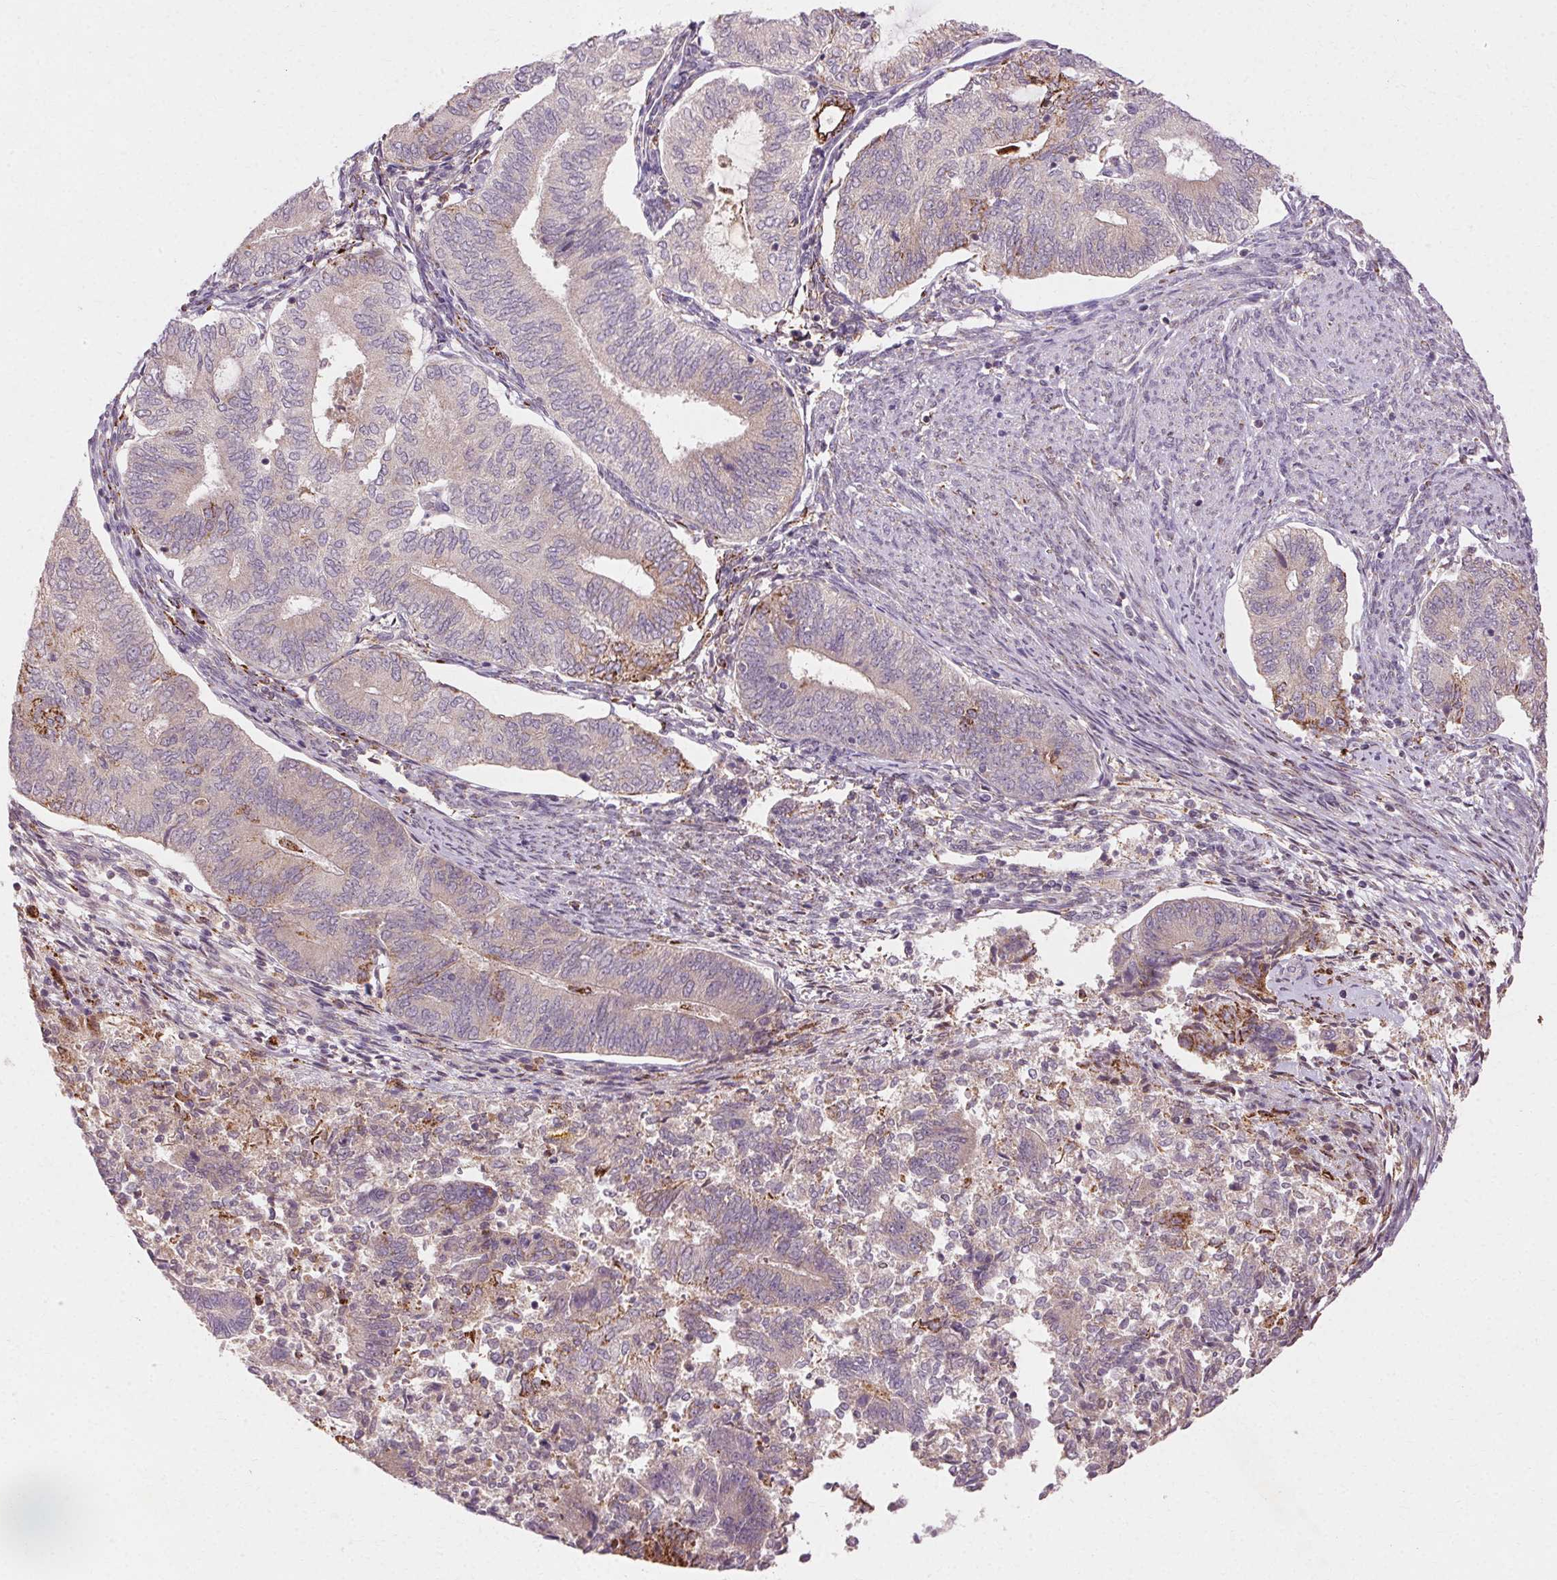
{"staining": {"intensity": "strong", "quantity": "<25%", "location": "cytoplasmic/membranous"}, "tissue": "endometrial cancer", "cell_type": "Tumor cells", "image_type": "cancer", "snomed": [{"axis": "morphology", "description": "Adenocarcinoma, NOS"}, {"axis": "topography", "description": "Endometrium"}], "caption": "This is a photomicrograph of immunohistochemistry staining of endometrial cancer (adenocarcinoma), which shows strong expression in the cytoplasmic/membranous of tumor cells.", "gene": "REP15", "patient": {"sex": "female", "age": 65}}